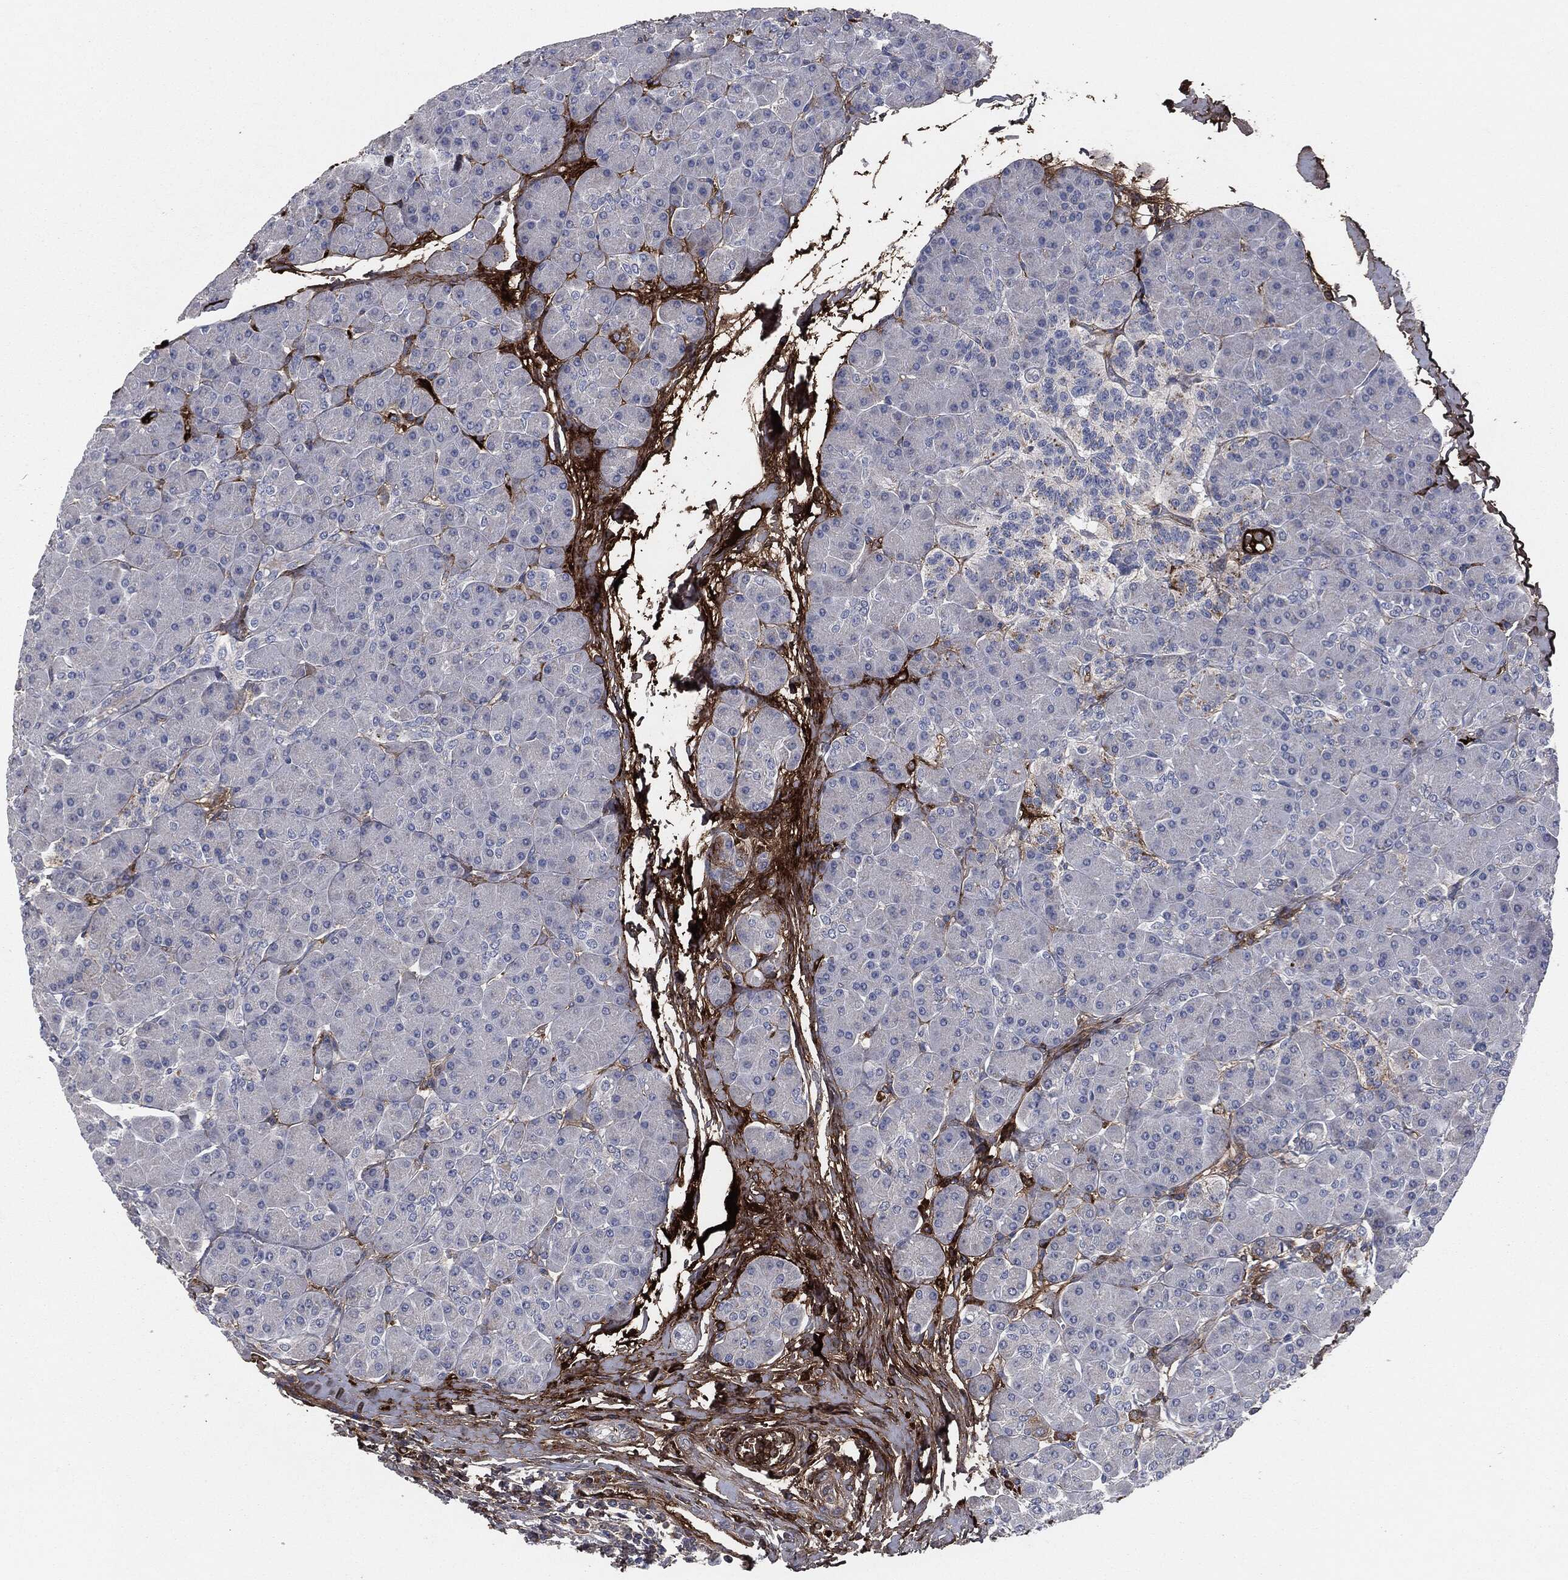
{"staining": {"intensity": "negative", "quantity": "none", "location": "none"}, "tissue": "pancreas", "cell_type": "Exocrine glandular cells", "image_type": "normal", "snomed": [{"axis": "morphology", "description": "Normal tissue, NOS"}, {"axis": "topography", "description": "Pancreas"}], "caption": "Immunohistochemistry photomicrograph of normal pancreas: pancreas stained with DAB (3,3'-diaminobenzidine) demonstrates no significant protein expression in exocrine glandular cells.", "gene": "APOB", "patient": {"sex": "female", "age": 44}}